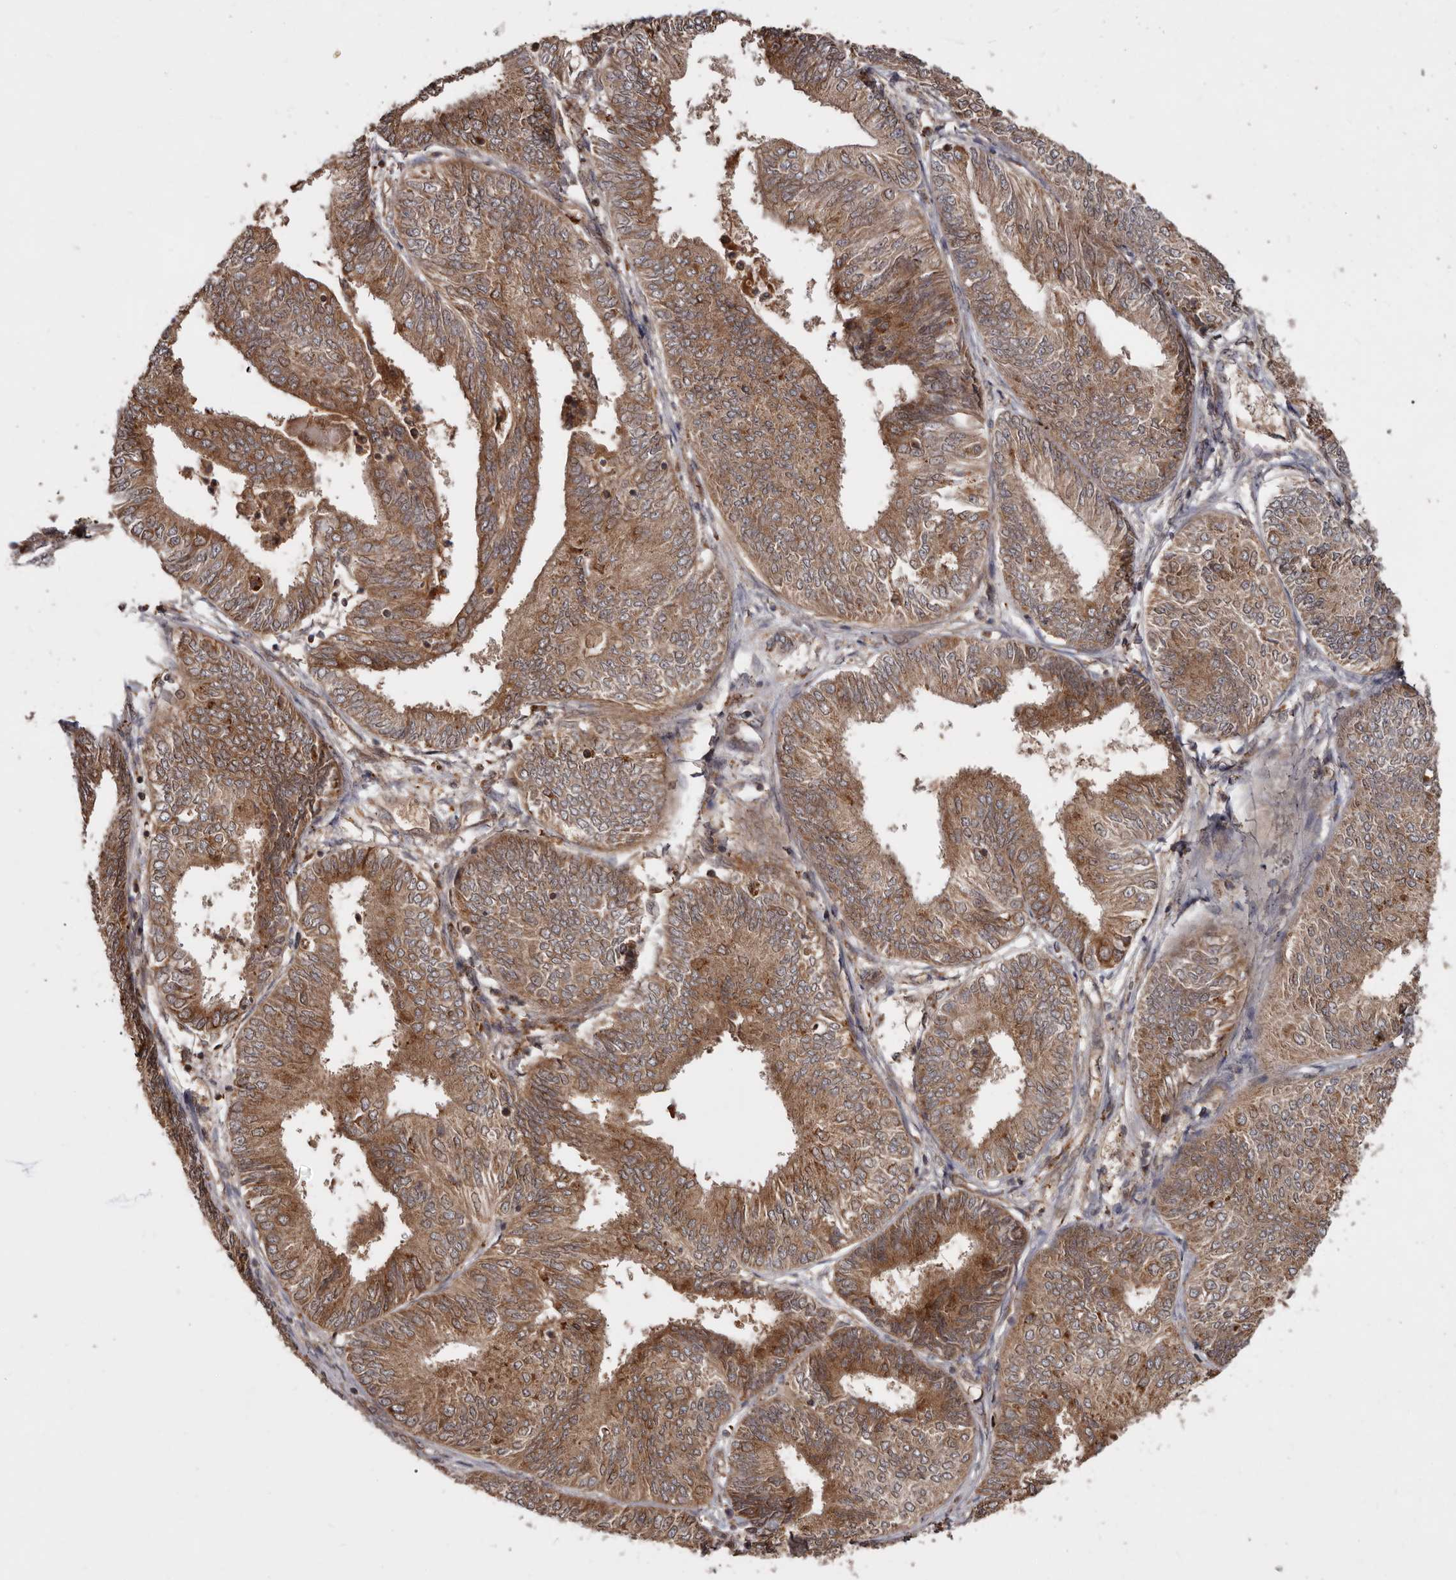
{"staining": {"intensity": "moderate", "quantity": ">75%", "location": "cytoplasmic/membranous"}, "tissue": "endometrial cancer", "cell_type": "Tumor cells", "image_type": "cancer", "snomed": [{"axis": "morphology", "description": "Adenocarcinoma, NOS"}, {"axis": "topography", "description": "Endometrium"}], "caption": "A medium amount of moderate cytoplasmic/membranous expression is seen in about >75% of tumor cells in adenocarcinoma (endometrial) tissue. The staining is performed using DAB (3,3'-diaminobenzidine) brown chromogen to label protein expression. The nuclei are counter-stained blue using hematoxylin.", "gene": "STK36", "patient": {"sex": "female", "age": 58}}